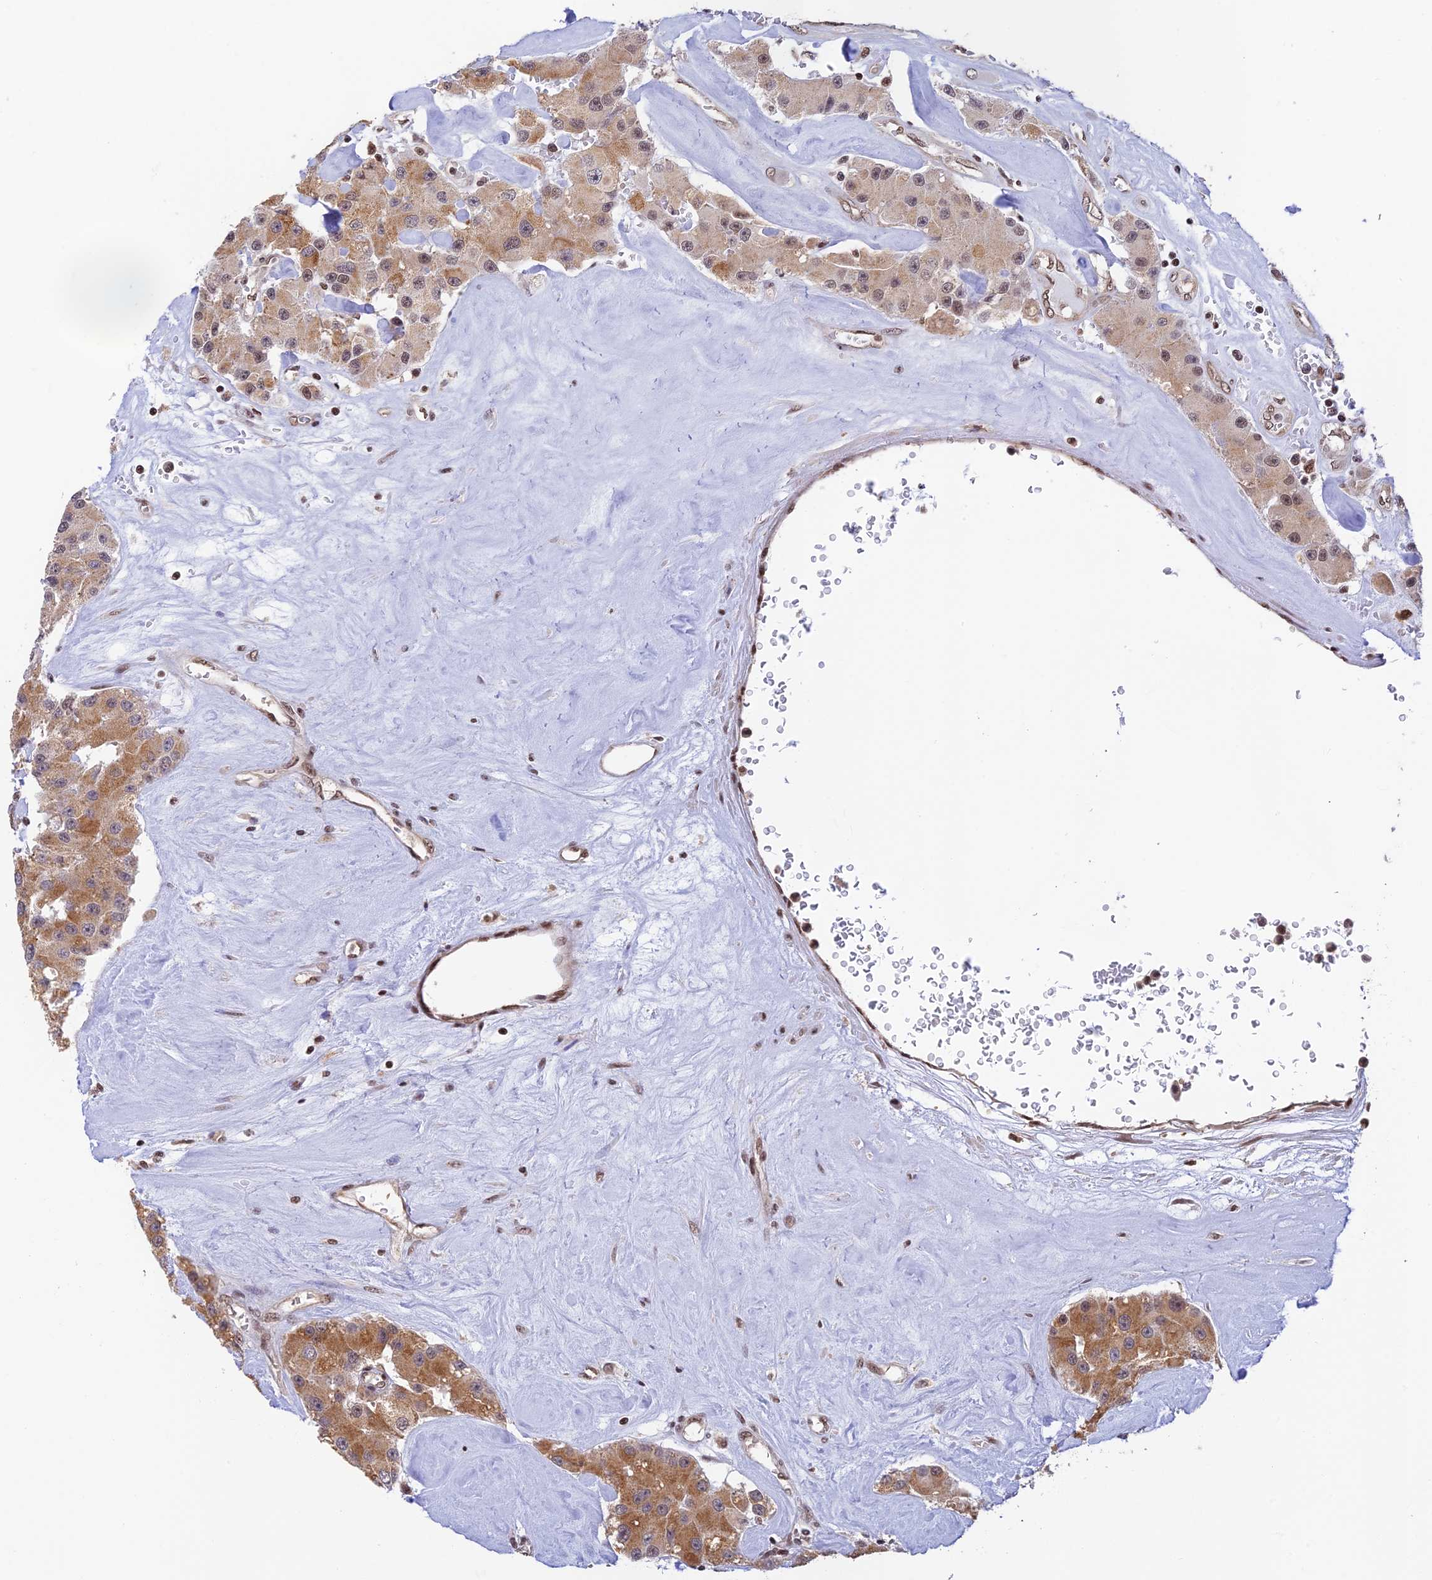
{"staining": {"intensity": "moderate", "quantity": ">75%", "location": "nuclear"}, "tissue": "carcinoid", "cell_type": "Tumor cells", "image_type": "cancer", "snomed": [{"axis": "morphology", "description": "Carcinoid, malignant, NOS"}, {"axis": "topography", "description": "Pancreas"}], "caption": "Malignant carcinoid stained for a protein (brown) exhibits moderate nuclear positive positivity in approximately >75% of tumor cells.", "gene": "THAP11", "patient": {"sex": "male", "age": 41}}